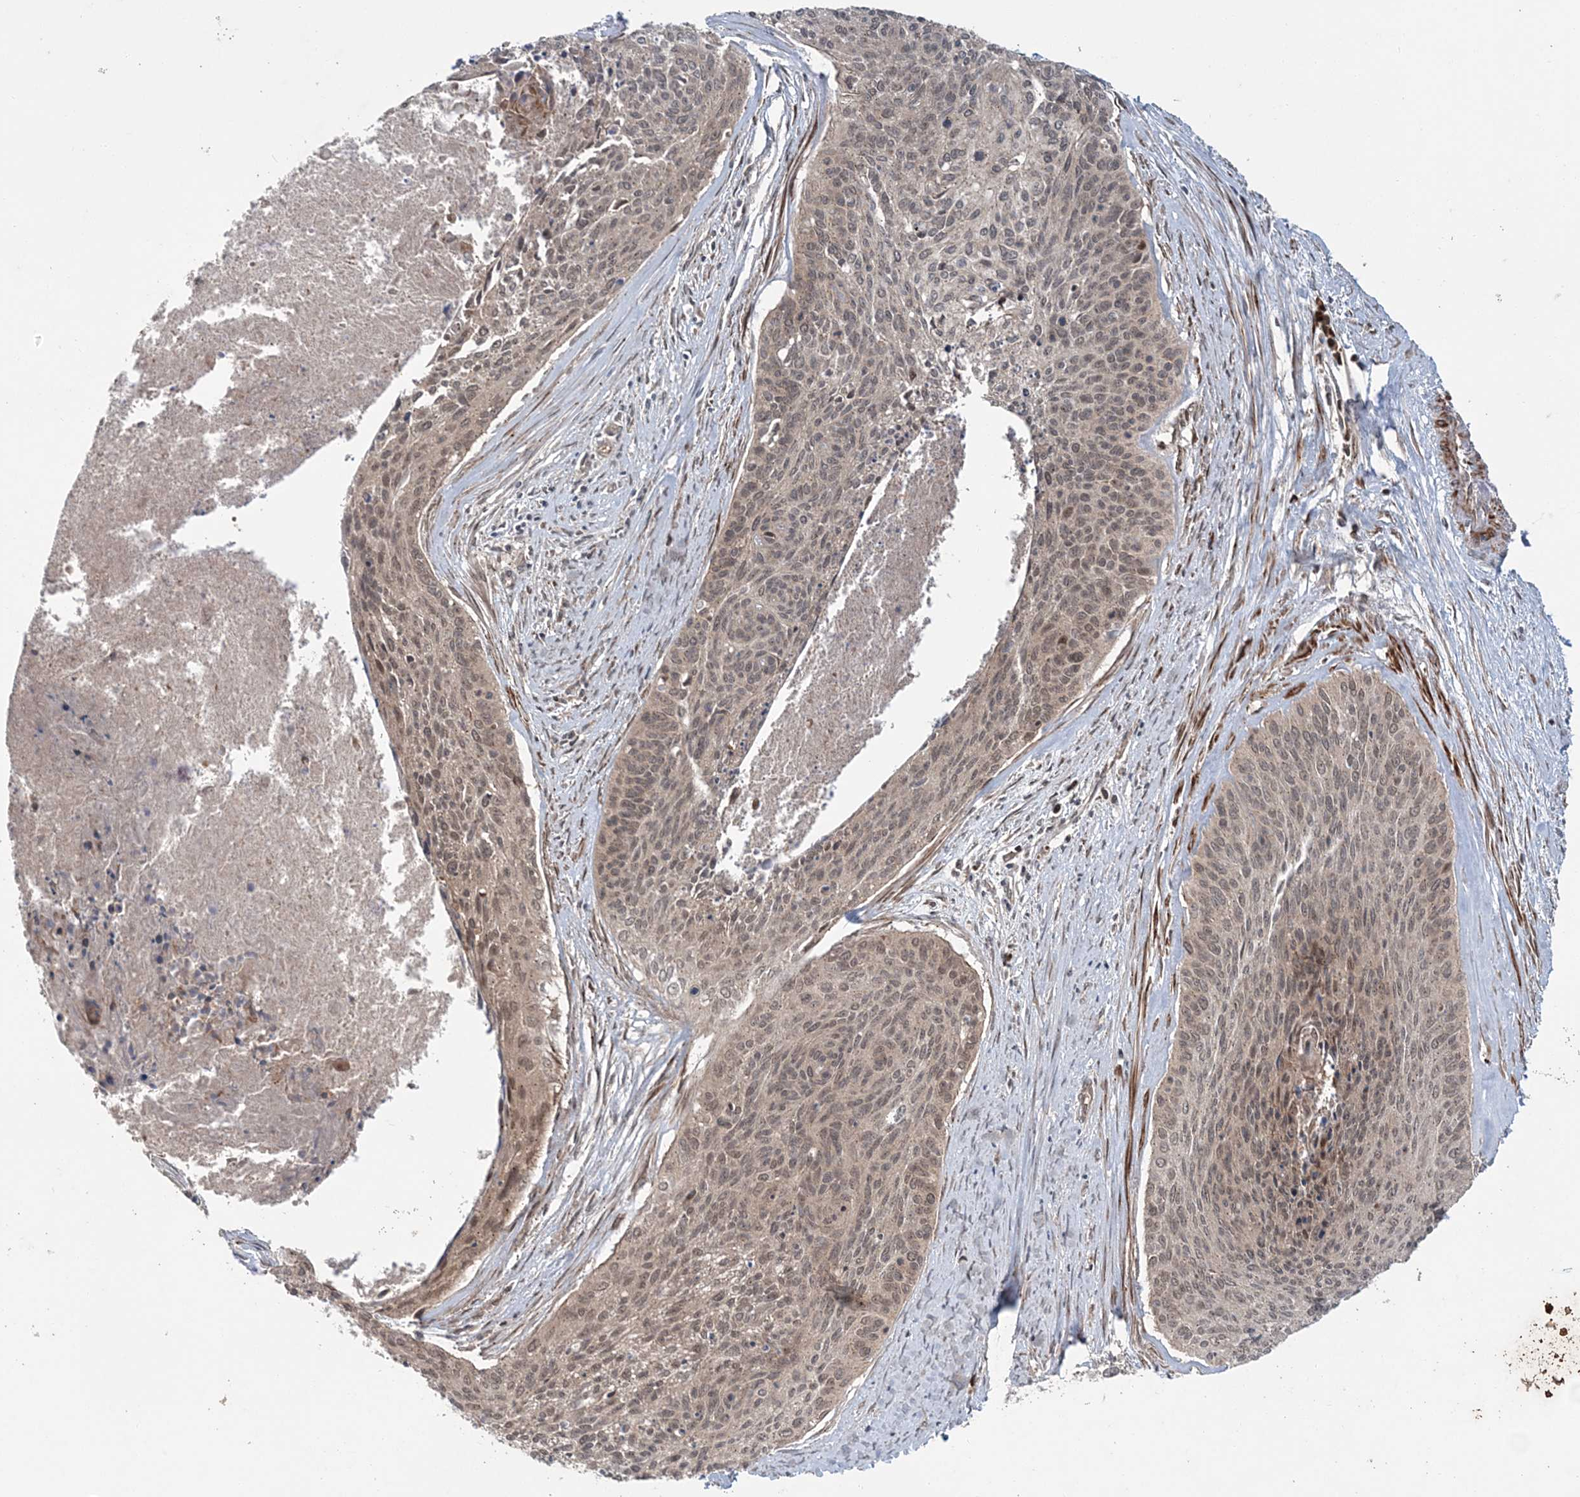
{"staining": {"intensity": "weak", "quantity": "25%-75%", "location": "cytoplasmic/membranous,nuclear"}, "tissue": "cervical cancer", "cell_type": "Tumor cells", "image_type": "cancer", "snomed": [{"axis": "morphology", "description": "Squamous cell carcinoma, NOS"}, {"axis": "topography", "description": "Cervix"}], "caption": "The micrograph reveals a brown stain indicating the presence of a protein in the cytoplasmic/membranous and nuclear of tumor cells in cervical cancer (squamous cell carcinoma).", "gene": "UBTD2", "patient": {"sex": "female", "age": 55}}